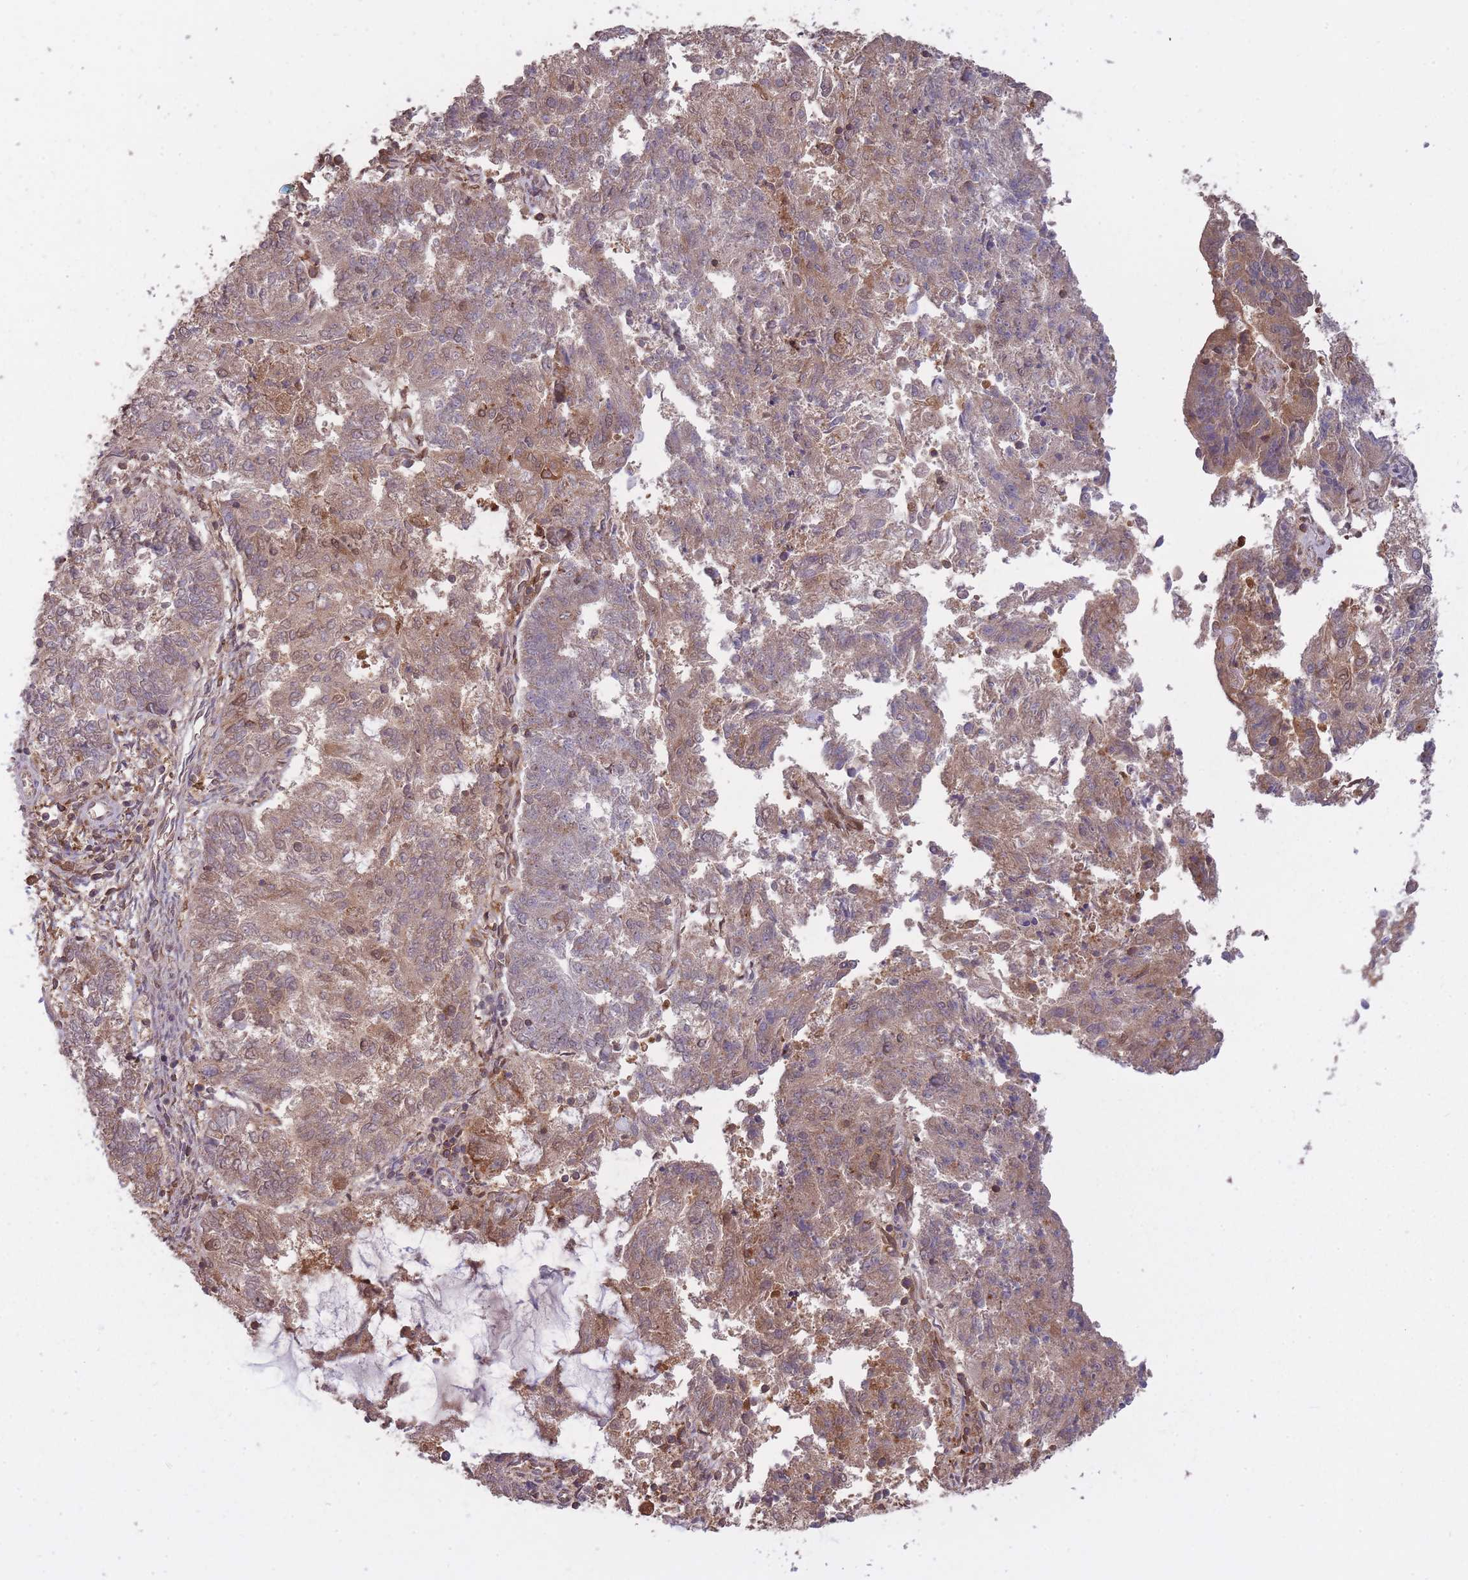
{"staining": {"intensity": "moderate", "quantity": "25%-75%", "location": "cytoplasmic/membranous,nuclear"}, "tissue": "endometrial cancer", "cell_type": "Tumor cells", "image_type": "cancer", "snomed": [{"axis": "morphology", "description": "Adenocarcinoma, NOS"}, {"axis": "topography", "description": "Endometrium"}], "caption": "Protein analysis of adenocarcinoma (endometrial) tissue exhibits moderate cytoplasmic/membranous and nuclear staining in about 25%-75% of tumor cells. Immunohistochemistry stains the protein of interest in brown and the nuclei are stained blue.", "gene": "GMIP", "patient": {"sex": "female", "age": 82}}